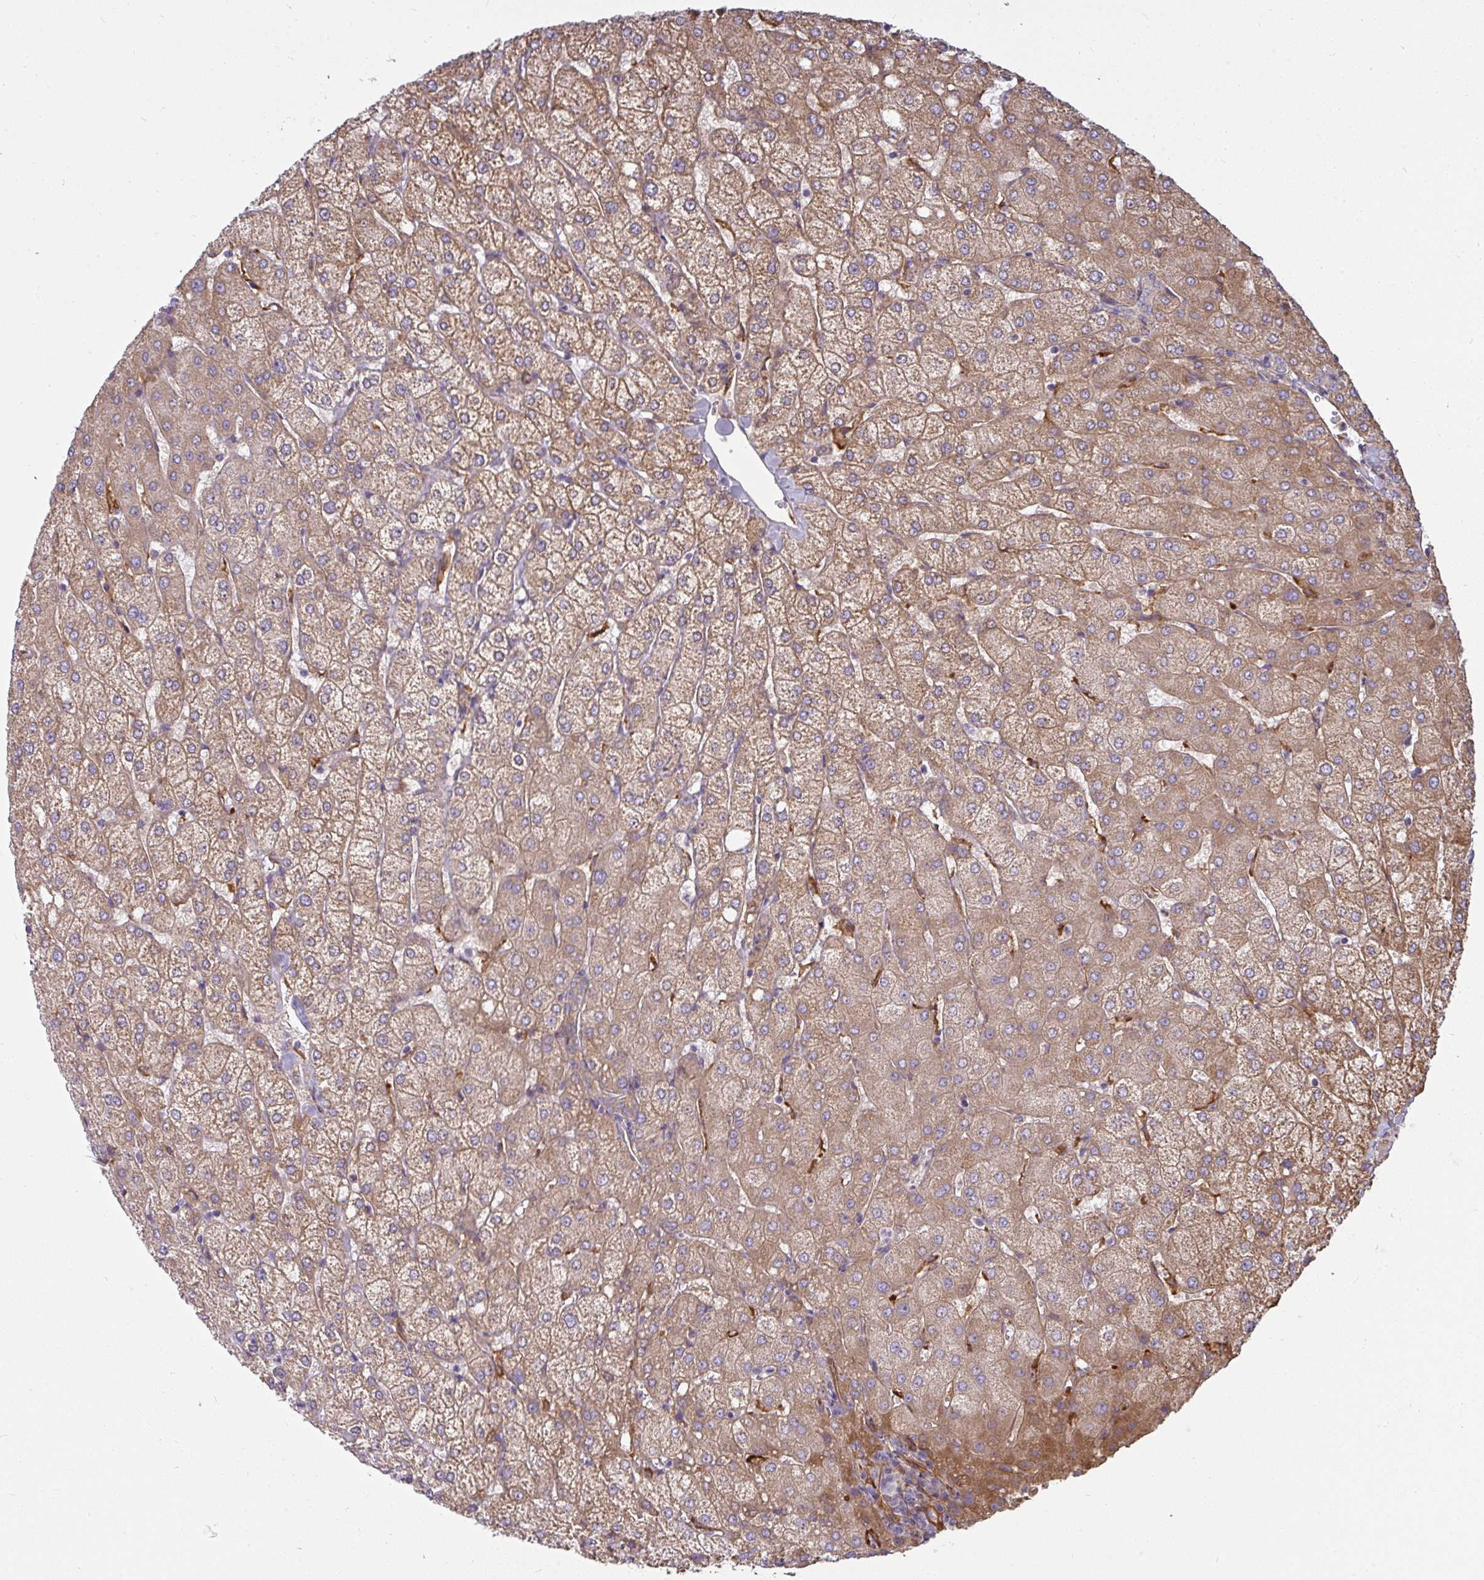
{"staining": {"intensity": "negative", "quantity": "none", "location": "none"}, "tissue": "liver", "cell_type": "Cholangiocytes", "image_type": "normal", "snomed": [{"axis": "morphology", "description": "Normal tissue, NOS"}, {"axis": "topography", "description": "Liver"}], "caption": "High power microscopy micrograph of an immunohistochemistry (IHC) histopathology image of normal liver, revealing no significant positivity in cholangiocytes.", "gene": "IFIT3", "patient": {"sex": "female", "age": 54}}